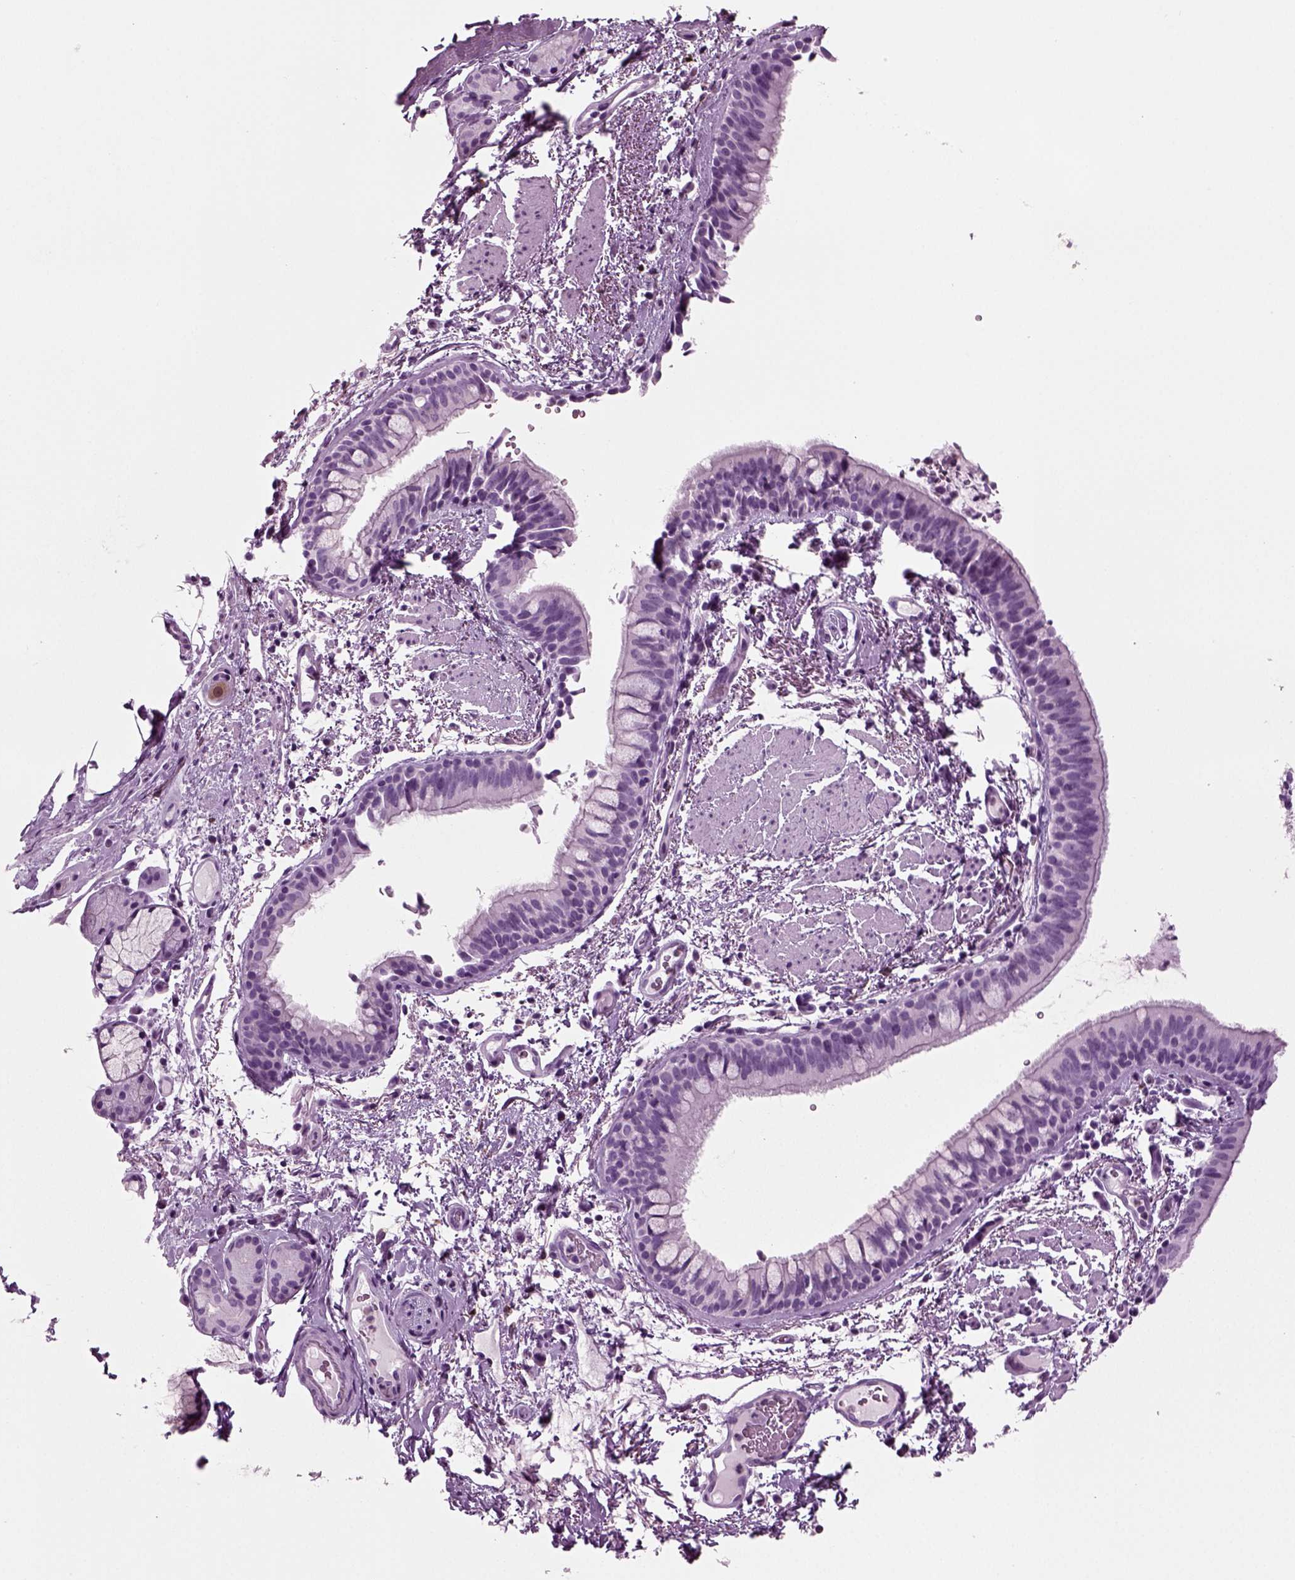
{"staining": {"intensity": "negative", "quantity": "none", "location": "none"}, "tissue": "bronchus", "cell_type": "Respiratory epithelial cells", "image_type": "normal", "snomed": [{"axis": "morphology", "description": "Normal tissue, NOS"}, {"axis": "topography", "description": "Bronchus"}], "caption": "Human bronchus stained for a protein using immunohistochemistry reveals no expression in respiratory epithelial cells.", "gene": "CRABP1", "patient": {"sex": "female", "age": 64}}